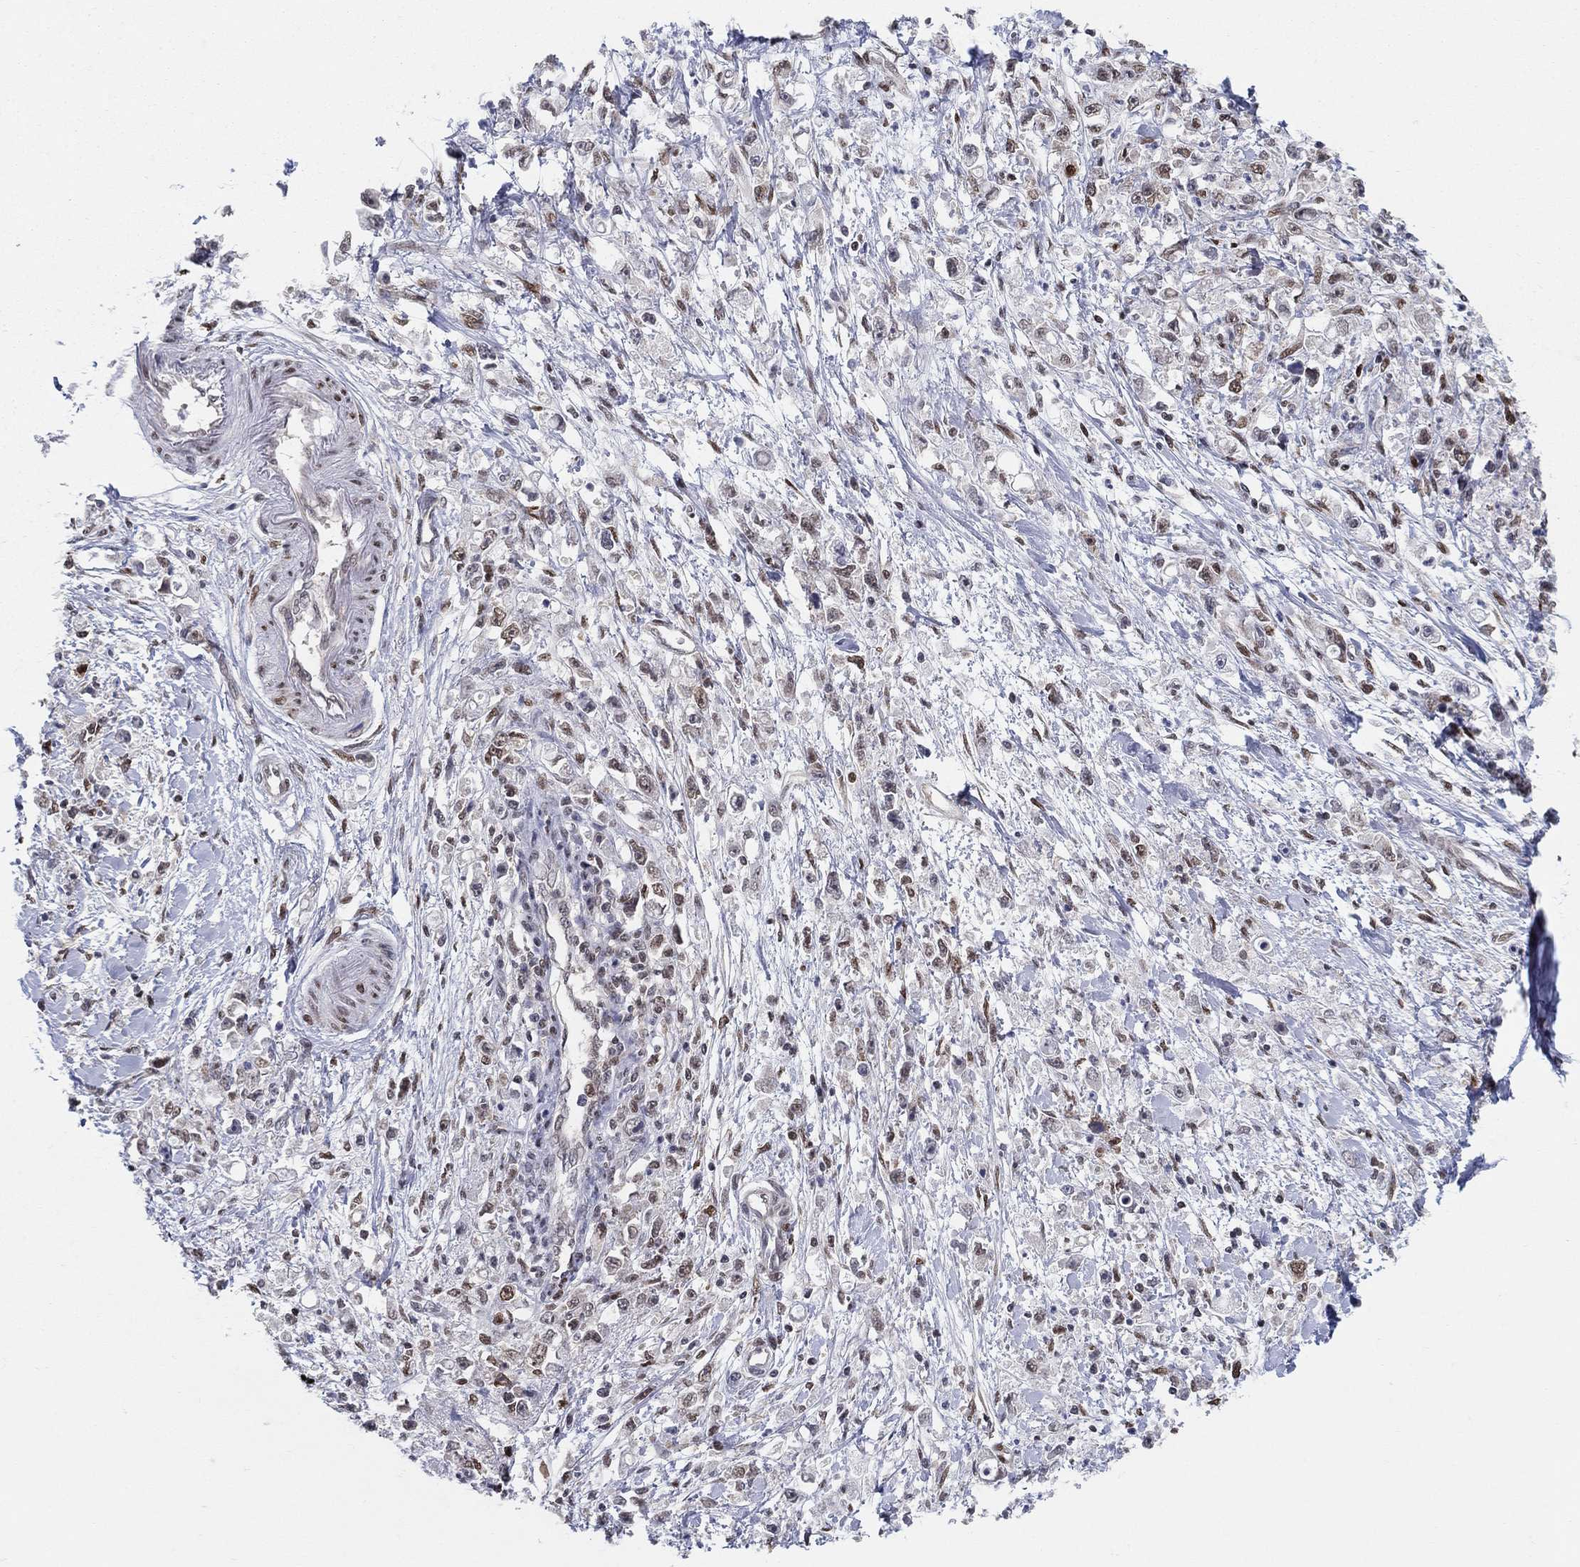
{"staining": {"intensity": "negative", "quantity": "none", "location": "none"}, "tissue": "stomach cancer", "cell_type": "Tumor cells", "image_type": "cancer", "snomed": [{"axis": "morphology", "description": "Adenocarcinoma, NOS"}, {"axis": "topography", "description": "Stomach"}], "caption": "Tumor cells are negative for protein expression in human stomach cancer (adenocarcinoma).", "gene": "CENPE", "patient": {"sex": "female", "age": 59}}